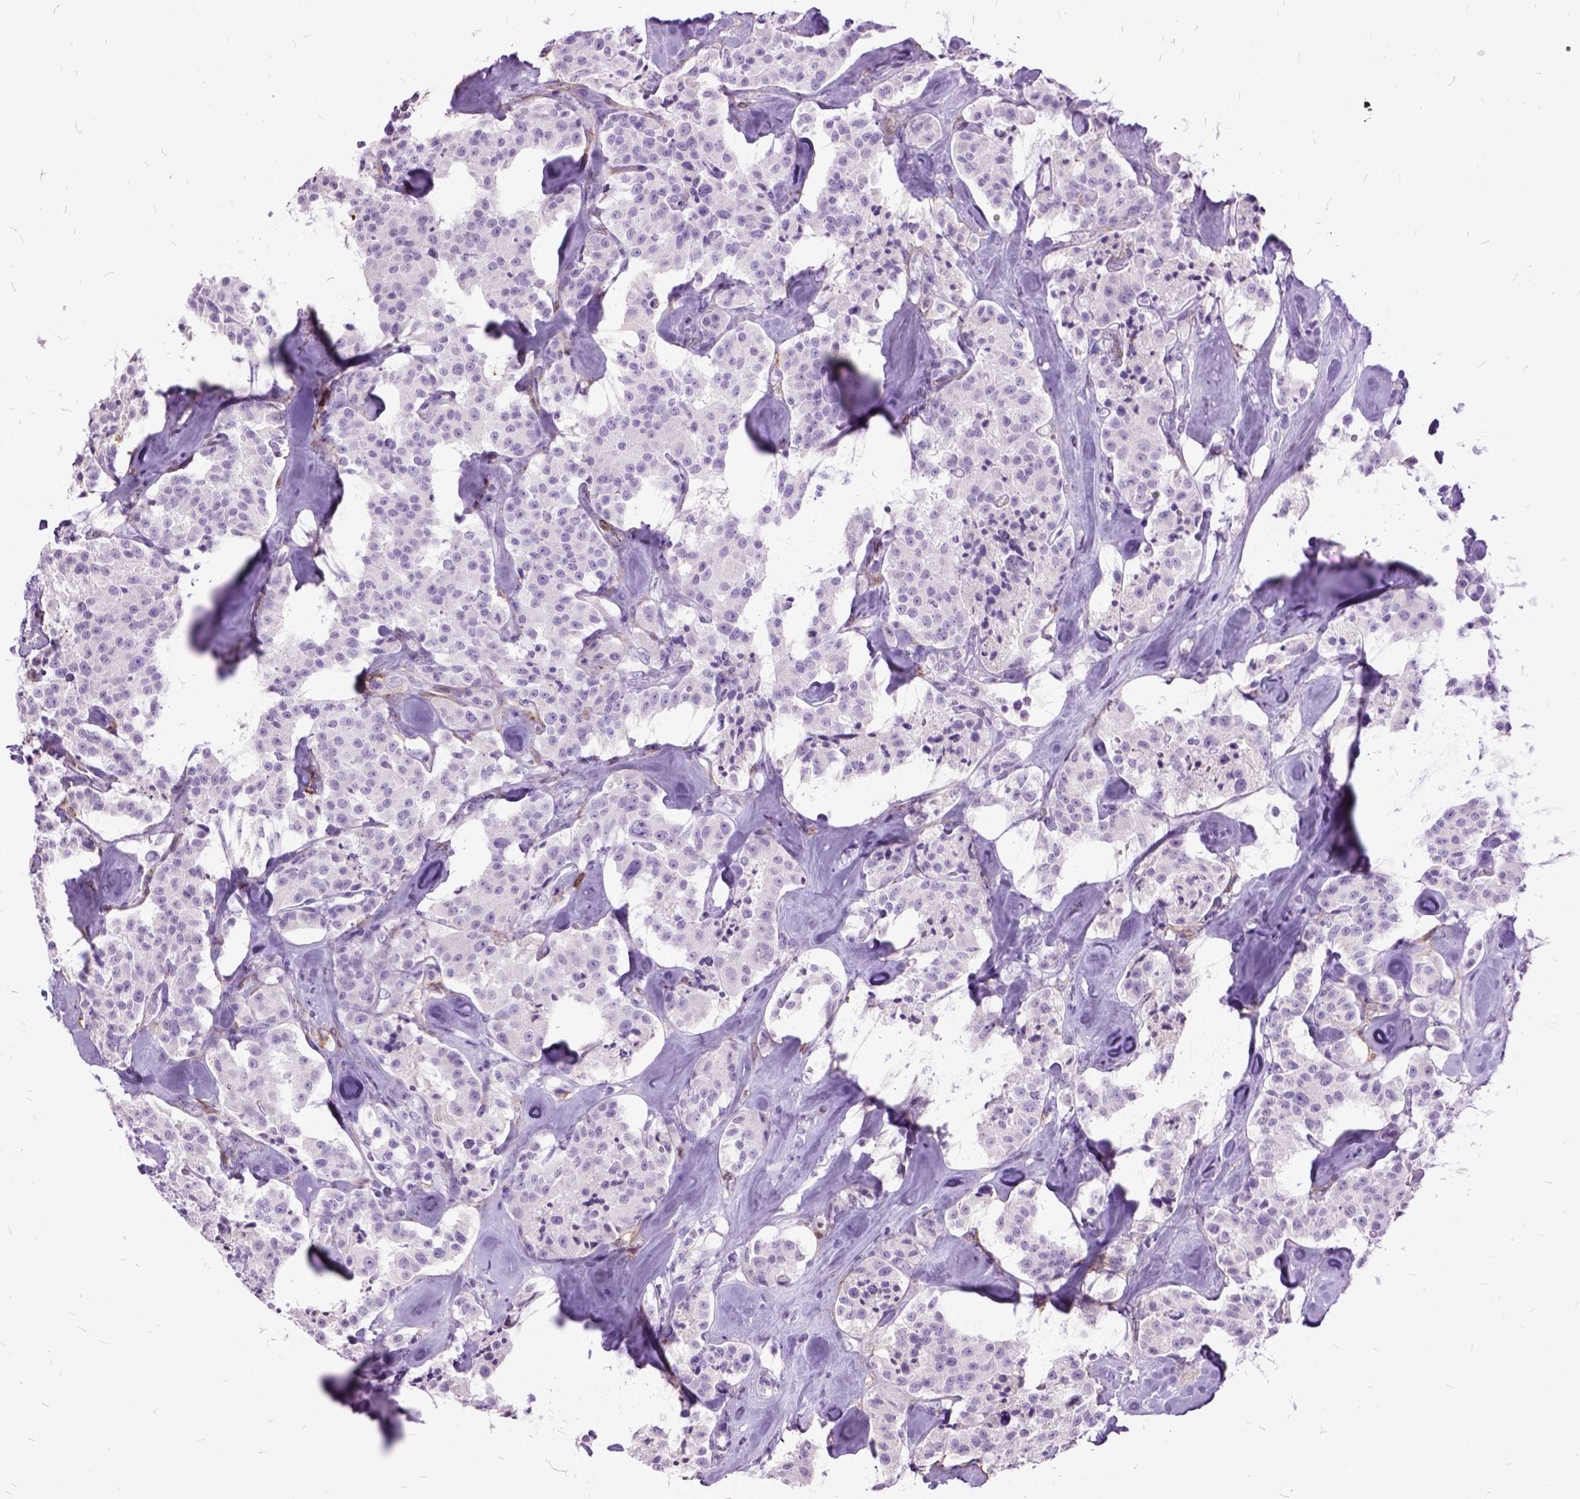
{"staining": {"intensity": "negative", "quantity": "none", "location": "none"}, "tissue": "carcinoid", "cell_type": "Tumor cells", "image_type": "cancer", "snomed": [{"axis": "morphology", "description": "Carcinoid, malignant, NOS"}, {"axis": "topography", "description": "Pancreas"}], "caption": "Image shows no protein positivity in tumor cells of carcinoid (malignant) tissue. (DAB IHC, high magnification).", "gene": "MME", "patient": {"sex": "male", "age": 41}}